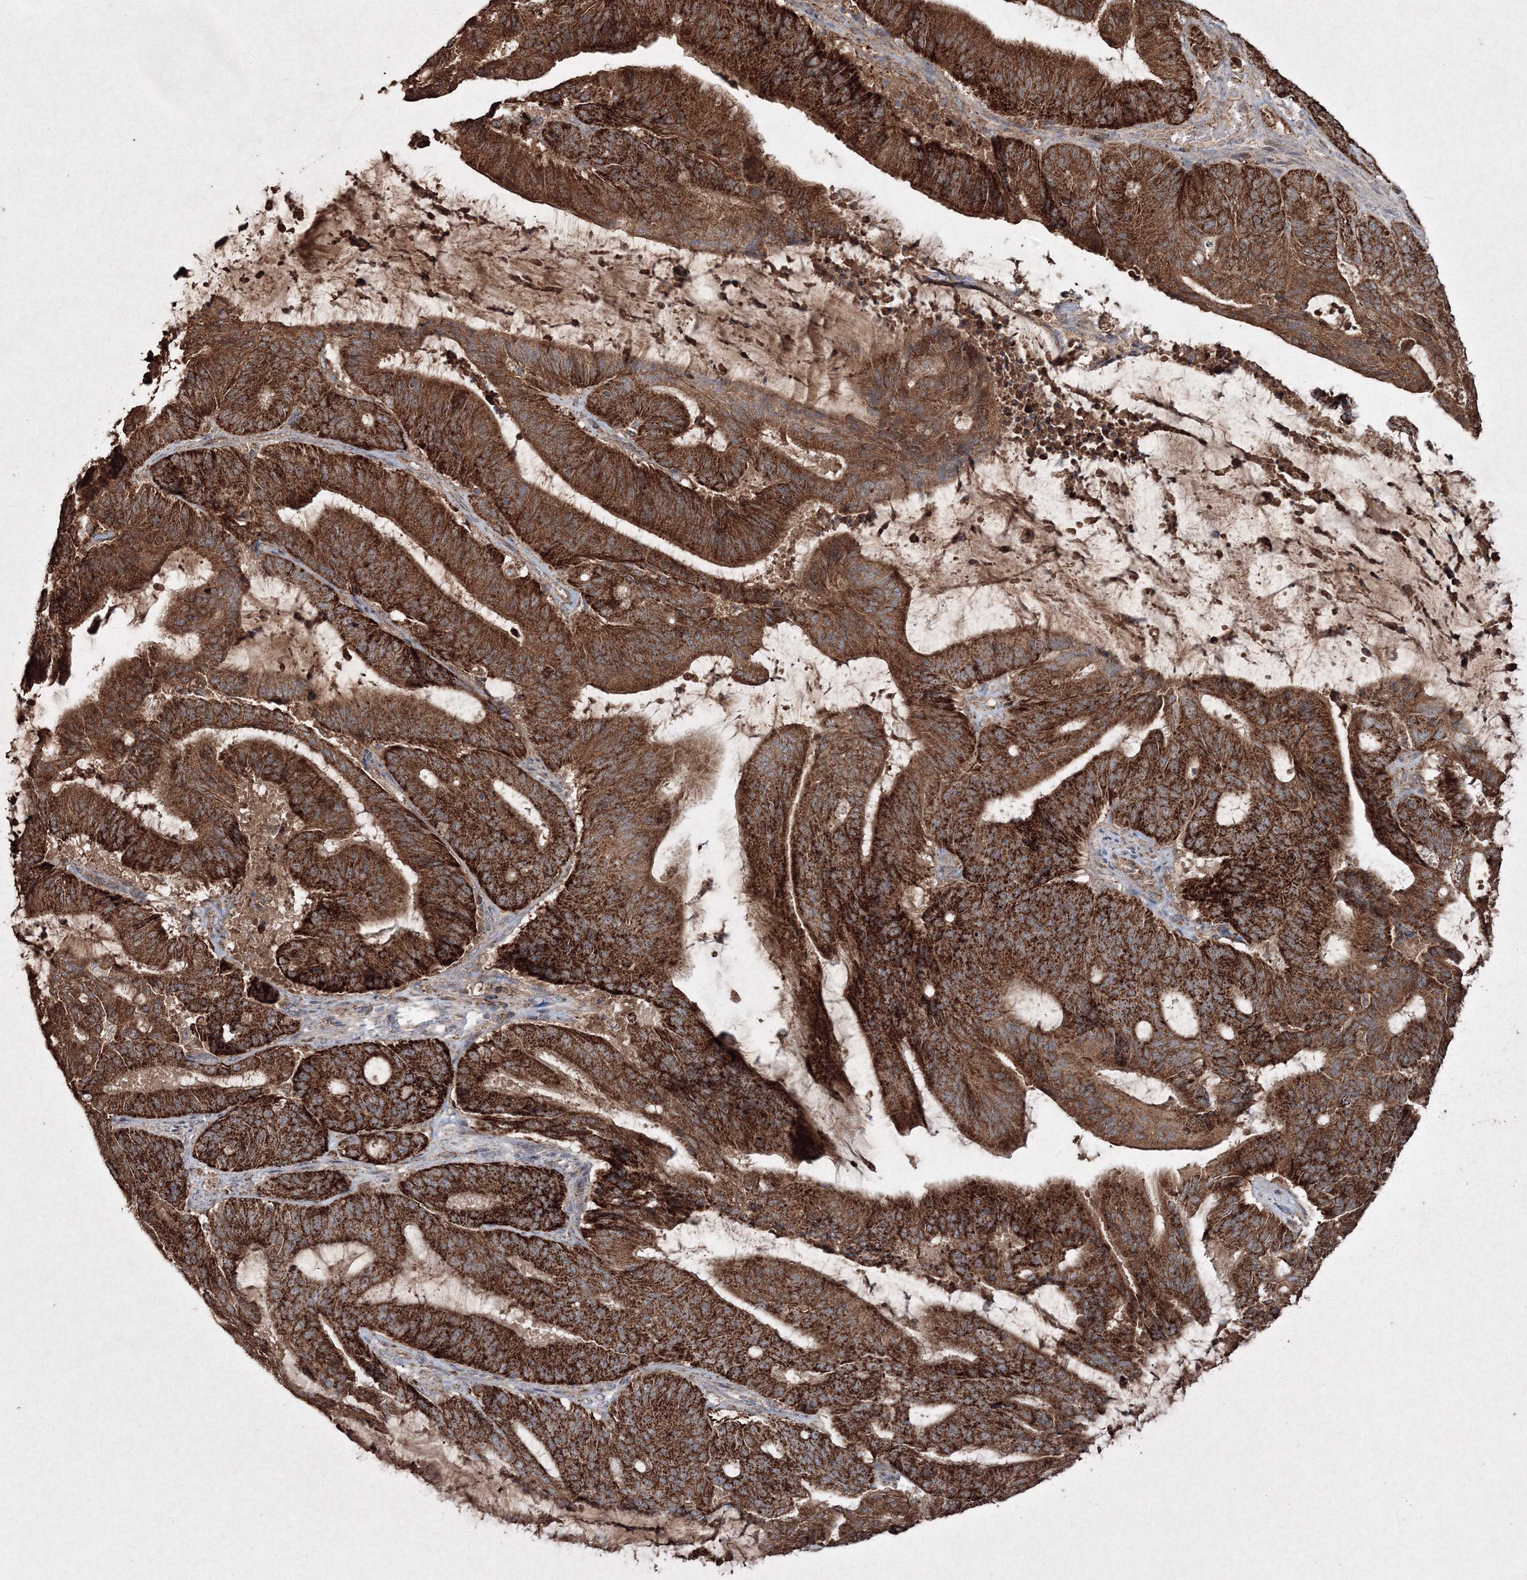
{"staining": {"intensity": "strong", "quantity": ">75%", "location": "cytoplasmic/membranous"}, "tissue": "liver cancer", "cell_type": "Tumor cells", "image_type": "cancer", "snomed": [{"axis": "morphology", "description": "Normal tissue, NOS"}, {"axis": "morphology", "description": "Cholangiocarcinoma"}, {"axis": "topography", "description": "Liver"}, {"axis": "topography", "description": "Peripheral nerve tissue"}], "caption": "Immunohistochemical staining of human liver cancer (cholangiocarcinoma) exhibits high levels of strong cytoplasmic/membranous staining in approximately >75% of tumor cells.", "gene": "GRSF1", "patient": {"sex": "female", "age": 73}}